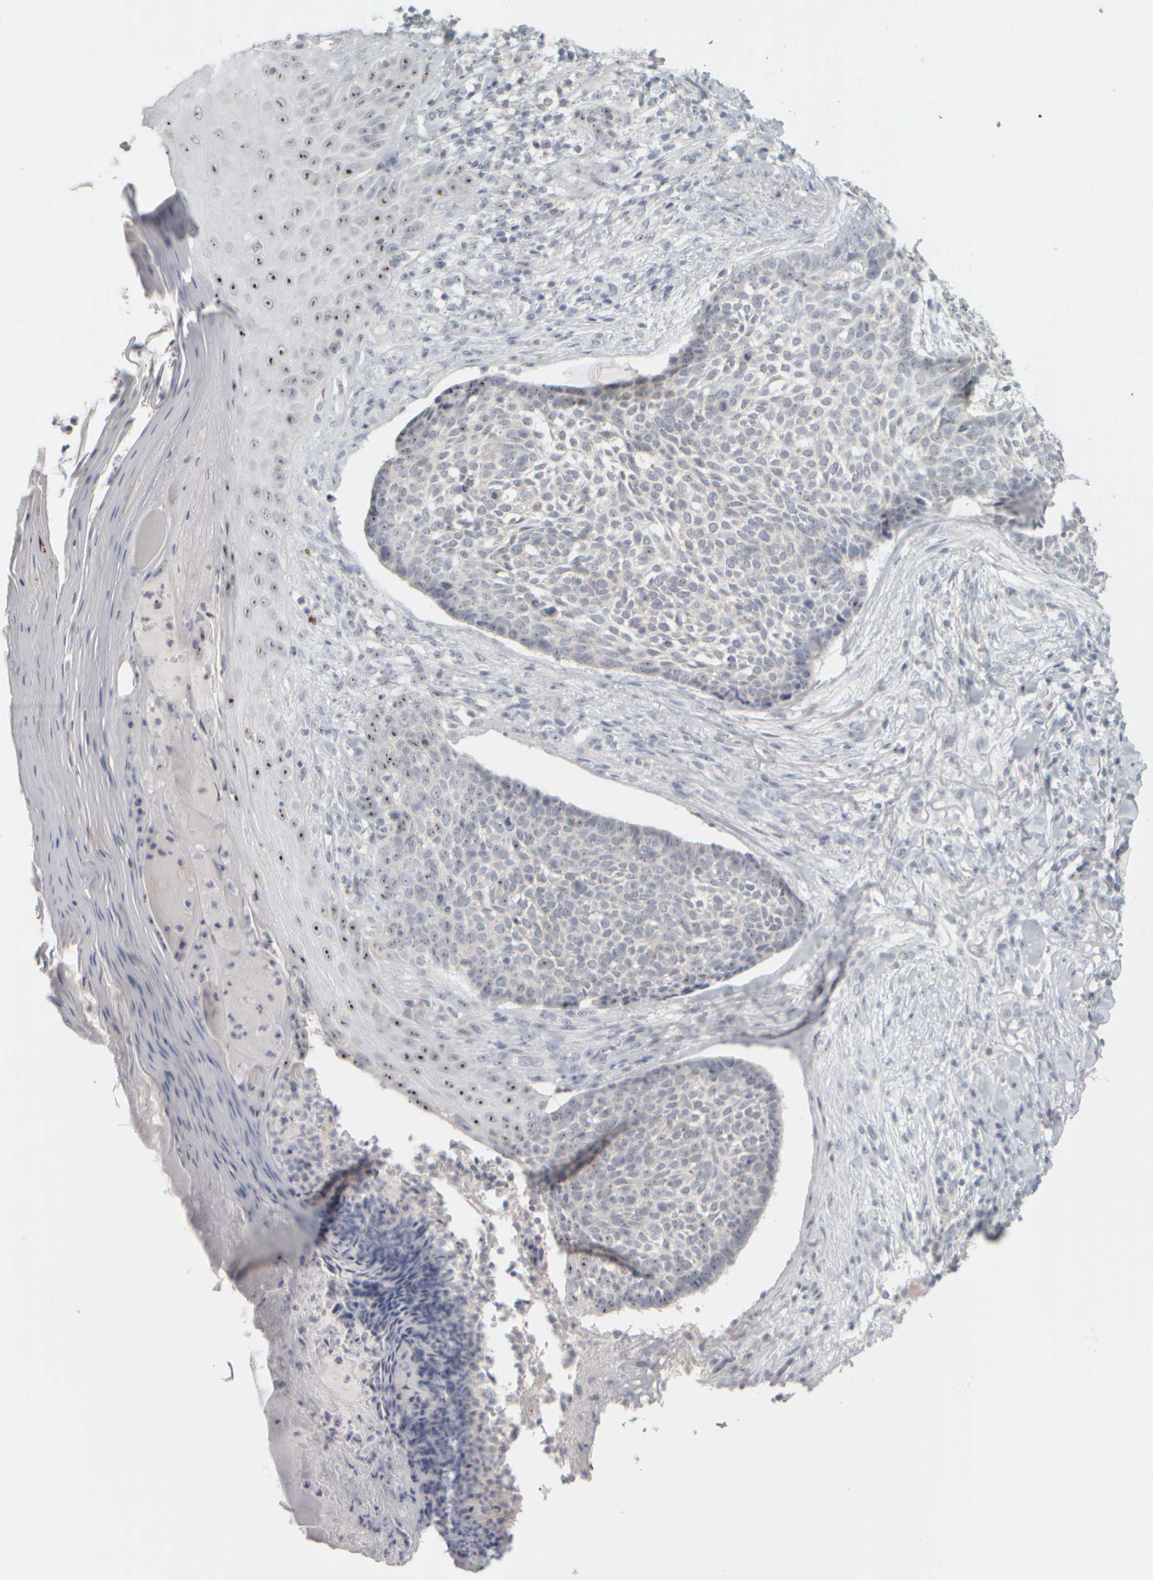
{"staining": {"intensity": "moderate", "quantity": "<25%", "location": "nuclear"}, "tissue": "skin cancer", "cell_type": "Tumor cells", "image_type": "cancer", "snomed": [{"axis": "morphology", "description": "Normal tissue, NOS"}, {"axis": "morphology", "description": "Basal cell carcinoma"}, {"axis": "topography", "description": "Skin"}], "caption": "Skin cancer stained with immunohistochemistry shows moderate nuclear staining in approximately <25% of tumor cells.", "gene": "DCXR", "patient": {"sex": "male", "age": 67}}